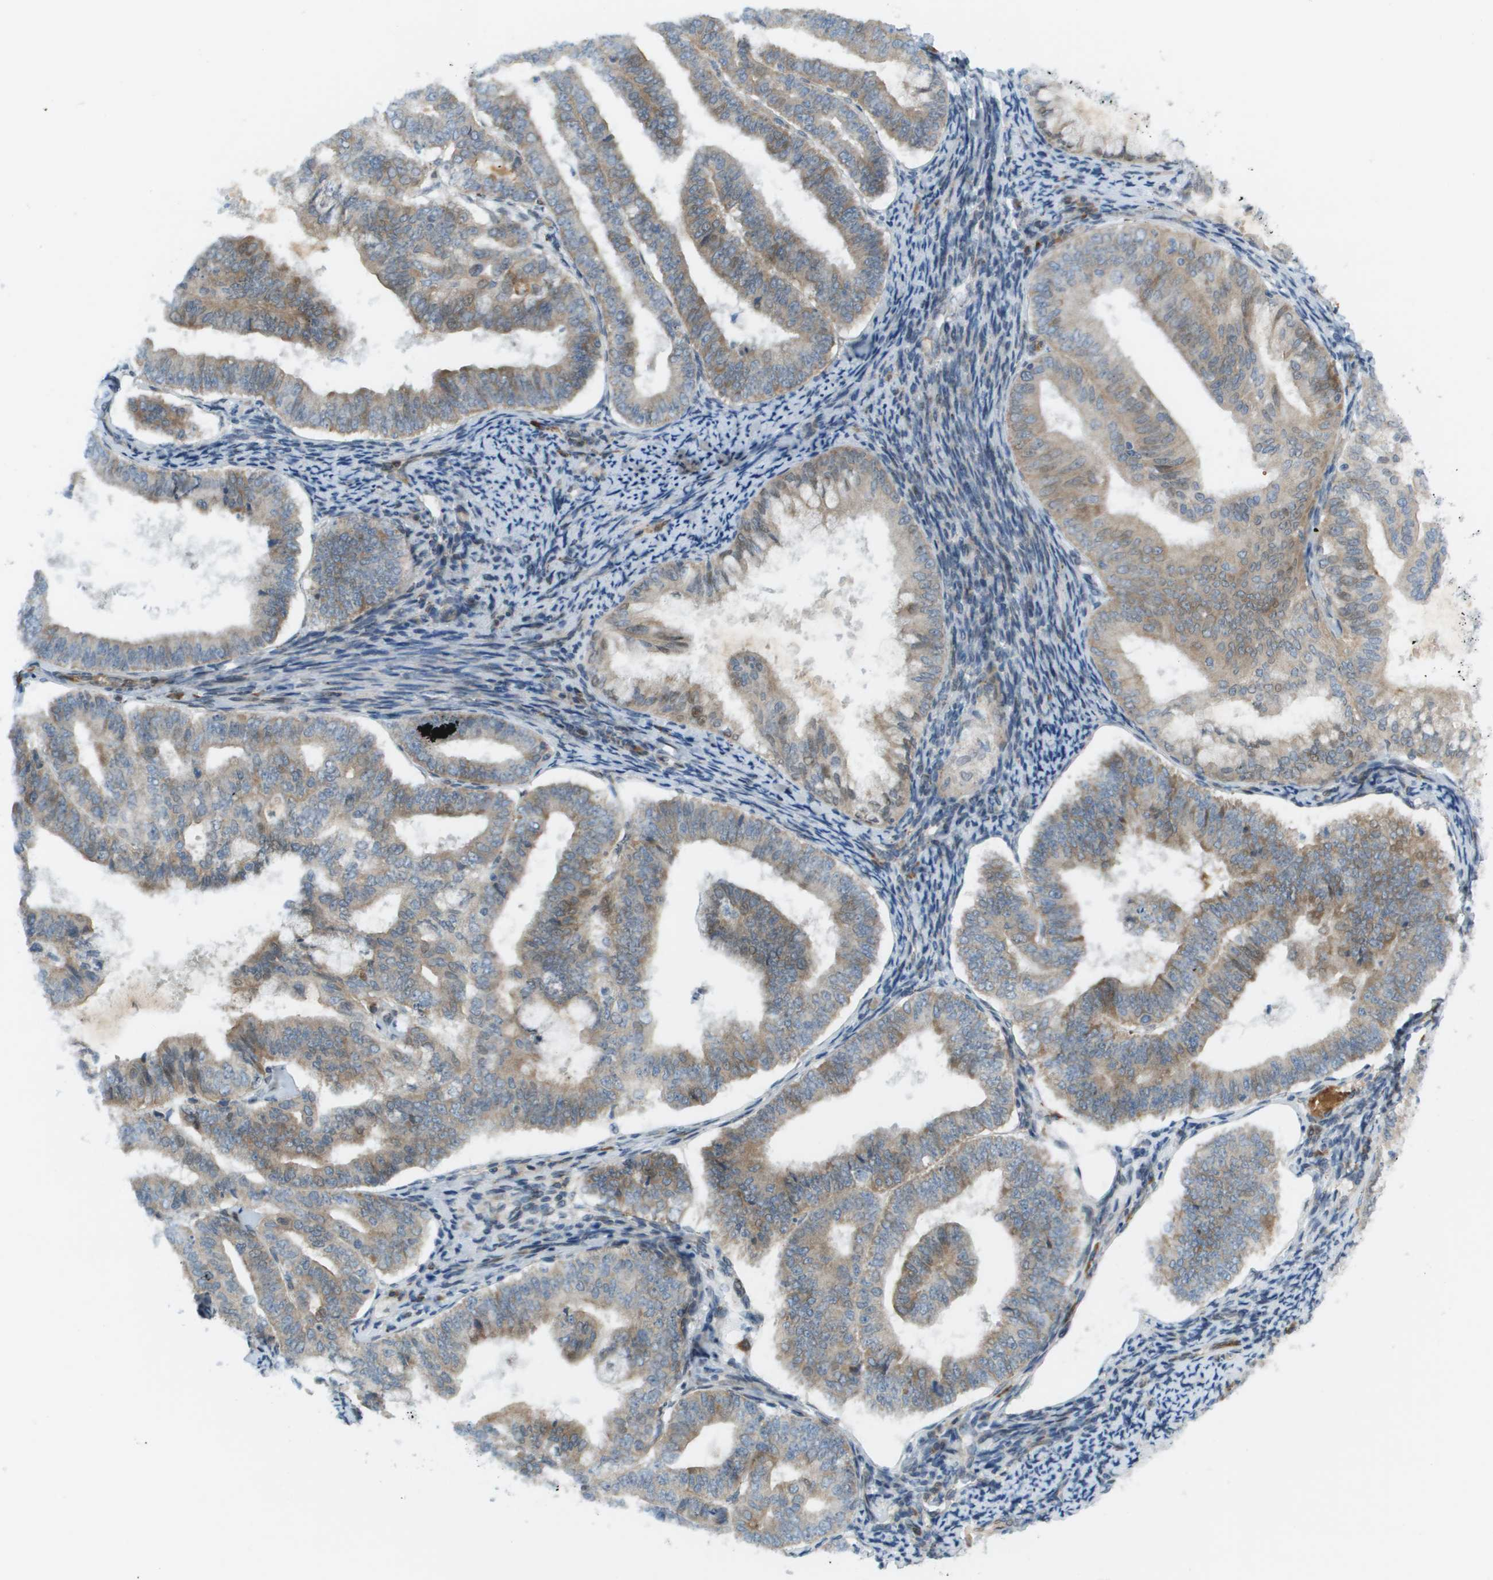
{"staining": {"intensity": "moderate", "quantity": "25%-75%", "location": "cytoplasmic/membranous,nuclear"}, "tissue": "endometrial cancer", "cell_type": "Tumor cells", "image_type": "cancer", "snomed": [{"axis": "morphology", "description": "Adenocarcinoma, NOS"}, {"axis": "topography", "description": "Endometrium"}], "caption": "Tumor cells display moderate cytoplasmic/membranous and nuclear positivity in about 25%-75% of cells in endometrial cancer (adenocarcinoma).", "gene": "CACNB4", "patient": {"sex": "female", "age": 63}}